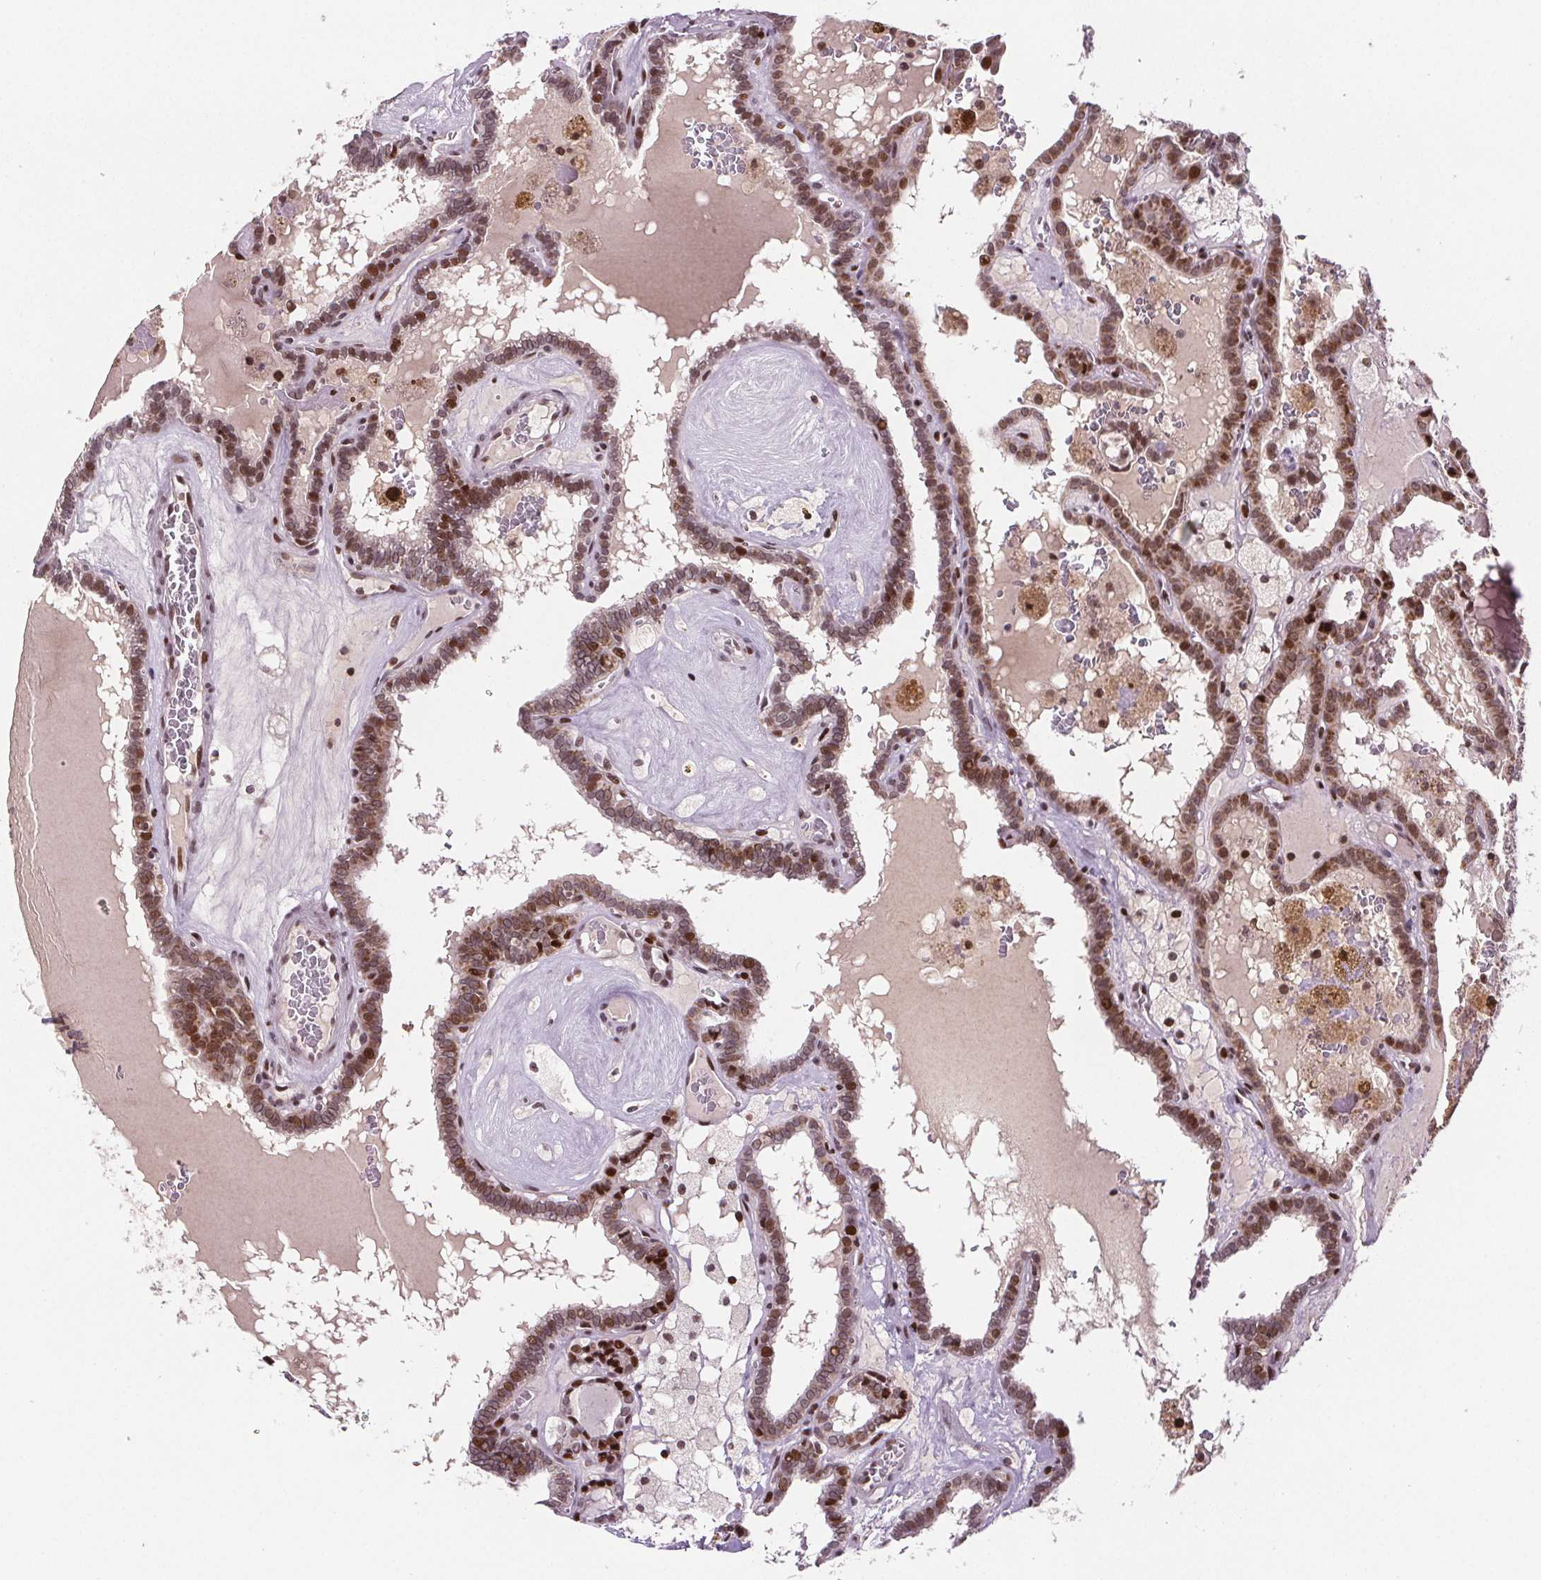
{"staining": {"intensity": "moderate", "quantity": ">75%", "location": "cytoplasmic/membranous,nuclear"}, "tissue": "thyroid cancer", "cell_type": "Tumor cells", "image_type": "cancer", "snomed": [{"axis": "morphology", "description": "Papillary adenocarcinoma, NOS"}, {"axis": "topography", "description": "Thyroid gland"}], "caption": "Tumor cells show medium levels of moderate cytoplasmic/membranous and nuclear expression in about >75% of cells in human thyroid papillary adenocarcinoma. (DAB IHC with brightfield microscopy, high magnification).", "gene": "SNRNP35", "patient": {"sex": "female", "age": 39}}